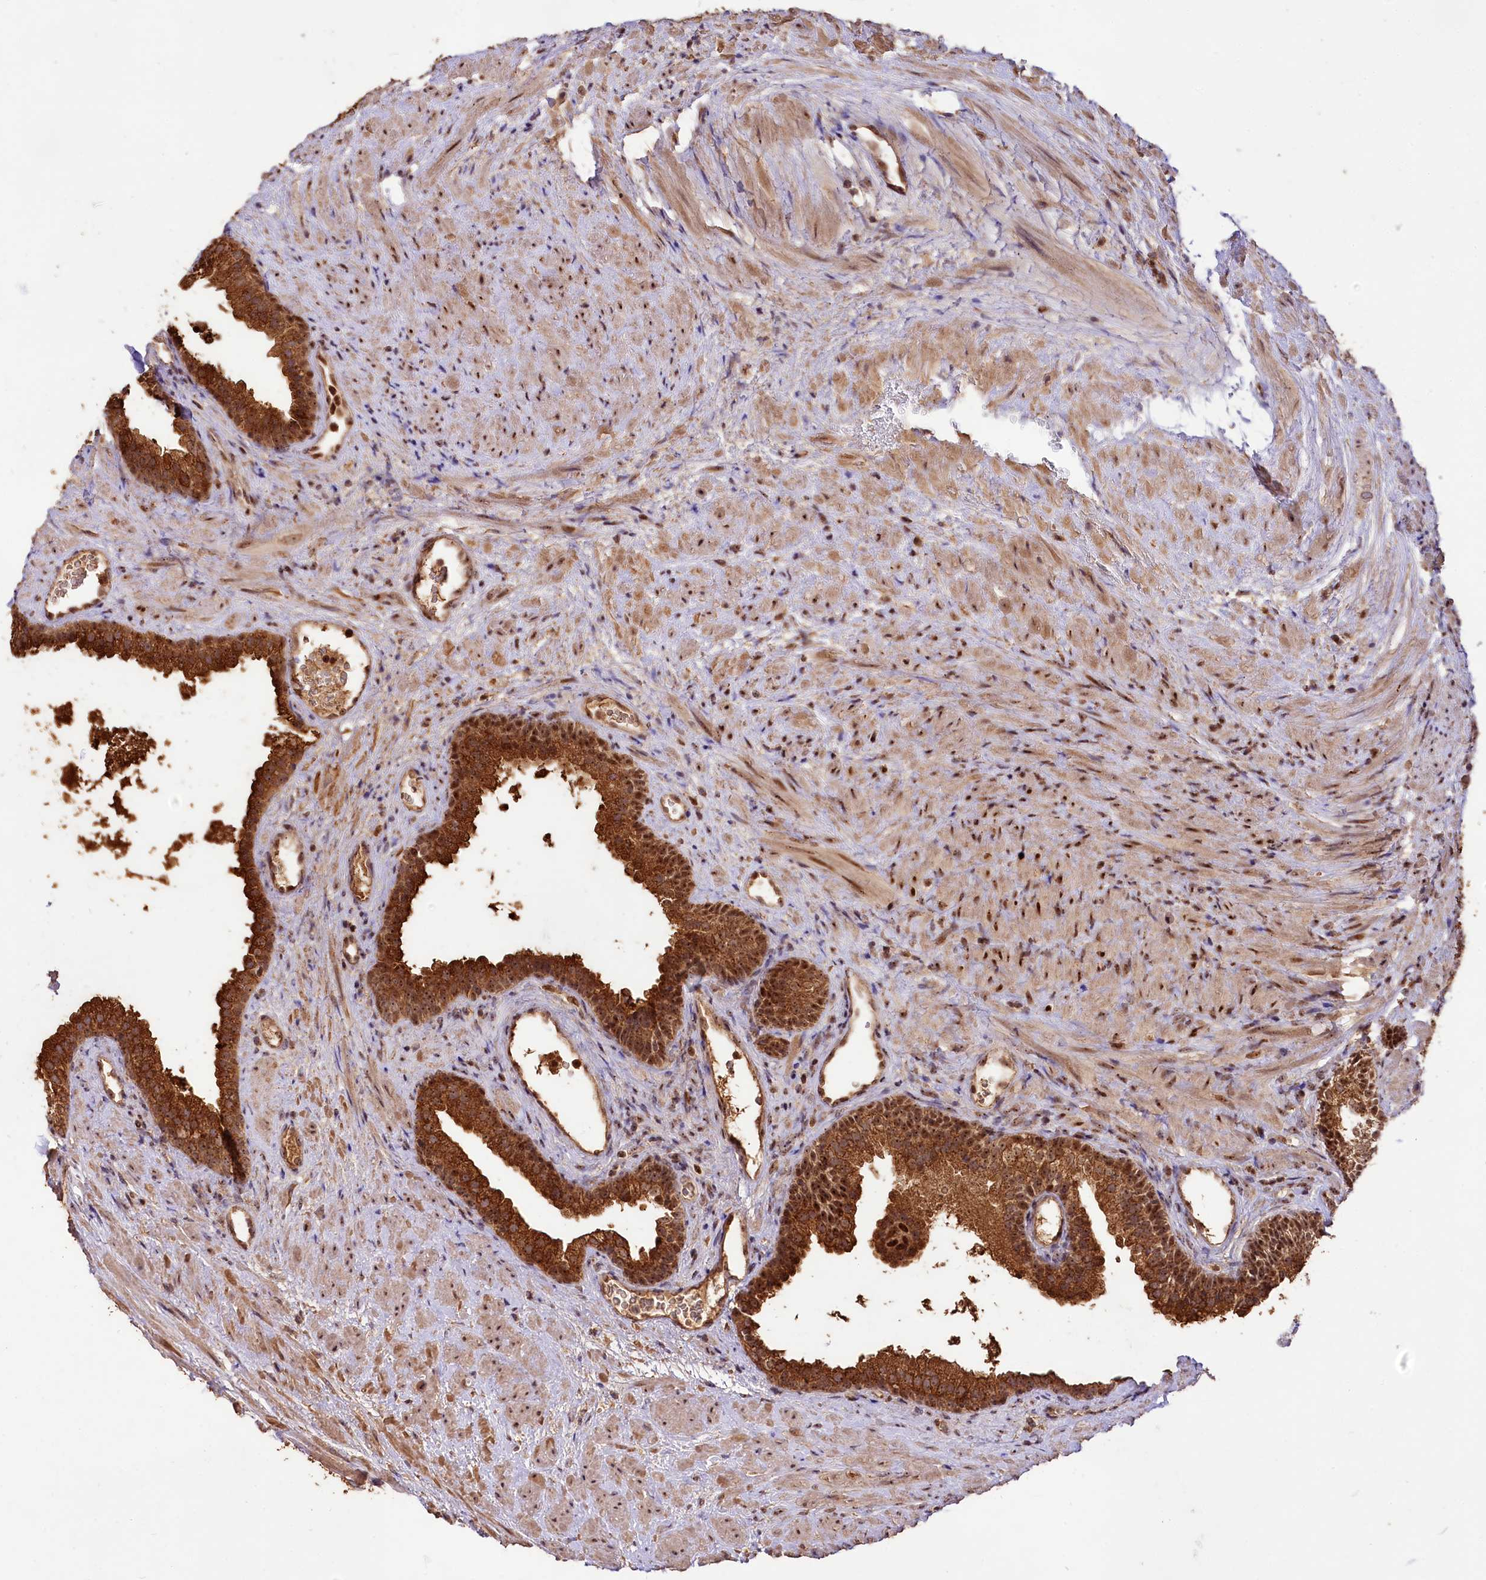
{"staining": {"intensity": "strong", "quantity": ">75%", "location": "cytoplasmic/membranous,nuclear"}, "tissue": "prostate", "cell_type": "Glandular cells", "image_type": "normal", "snomed": [{"axis": "morphology", "description": "Normal tissue, NOS"}, {"axis": "topography", "description": "Prostate"}], "caption": "A high-resolution histopathology image shows immunohistochemistry (IHC) staining of unremarkable prostate, which displays strong cytoplasmic/membranous,nuclear expression in approximately >75% of glandular cells.", "gene": "RRP8", "patient": {"sex": "male", "age": 76}}